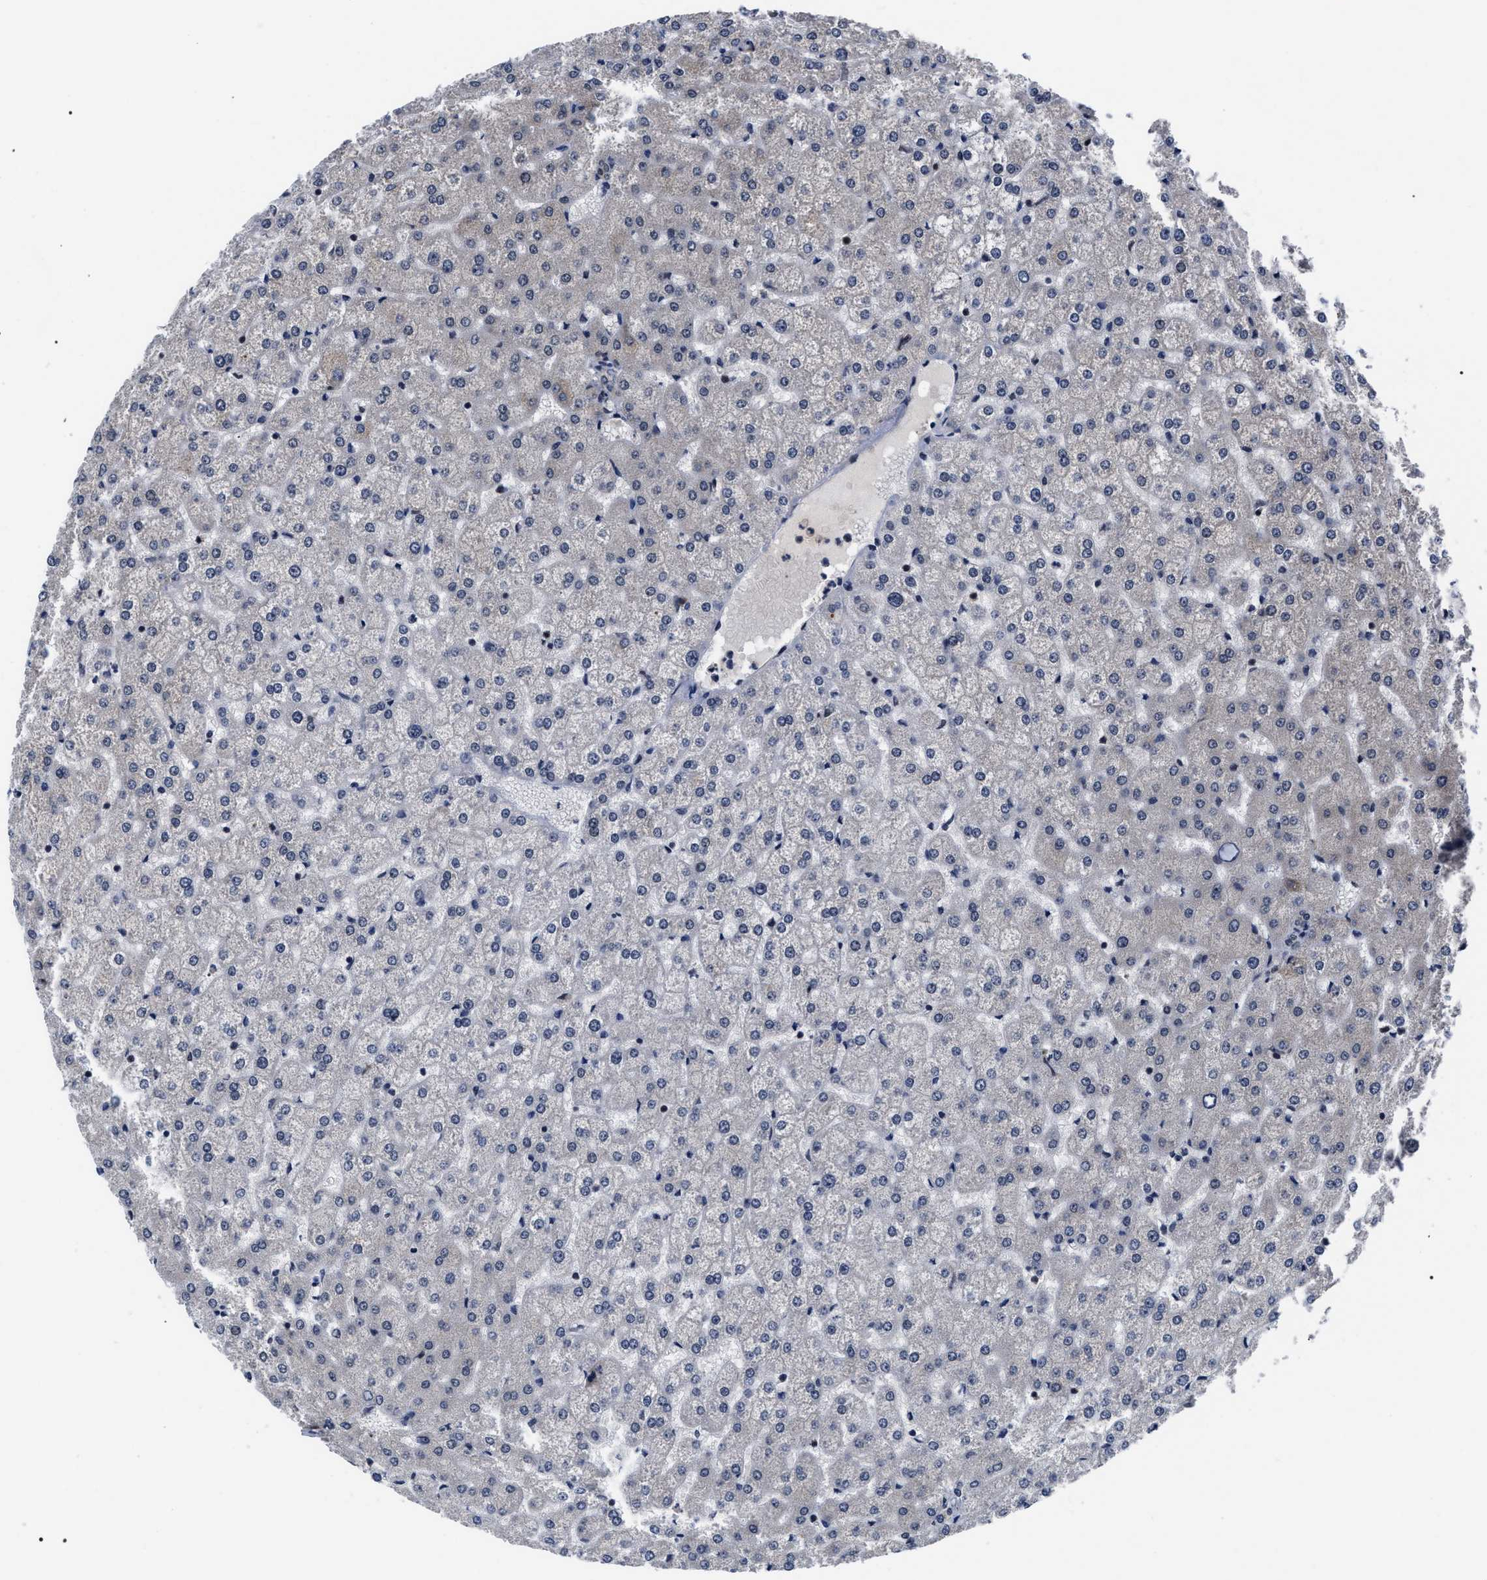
{"staining": {"intensity": "negative", "quantity": "none", "location": "none"}, "tissue": "liver", "cell_type": "Cholangiocytes", "image_type": "normal", "snomed": [{"axis": "morphology", "description": "Normal tissue, NOS"}, {"axis": "topography", "description": "Liver"}], "caption": "The image reveals no significant staining in cholangiocytes of liver. The staining was performed using DAB to visualize the protein expression in brown, while the nuclei were stained in blue with hematoxylin (Magnification: 20x).", "gene": "CSNK2A1", "patient": {"sex": "female", "age": 32}}